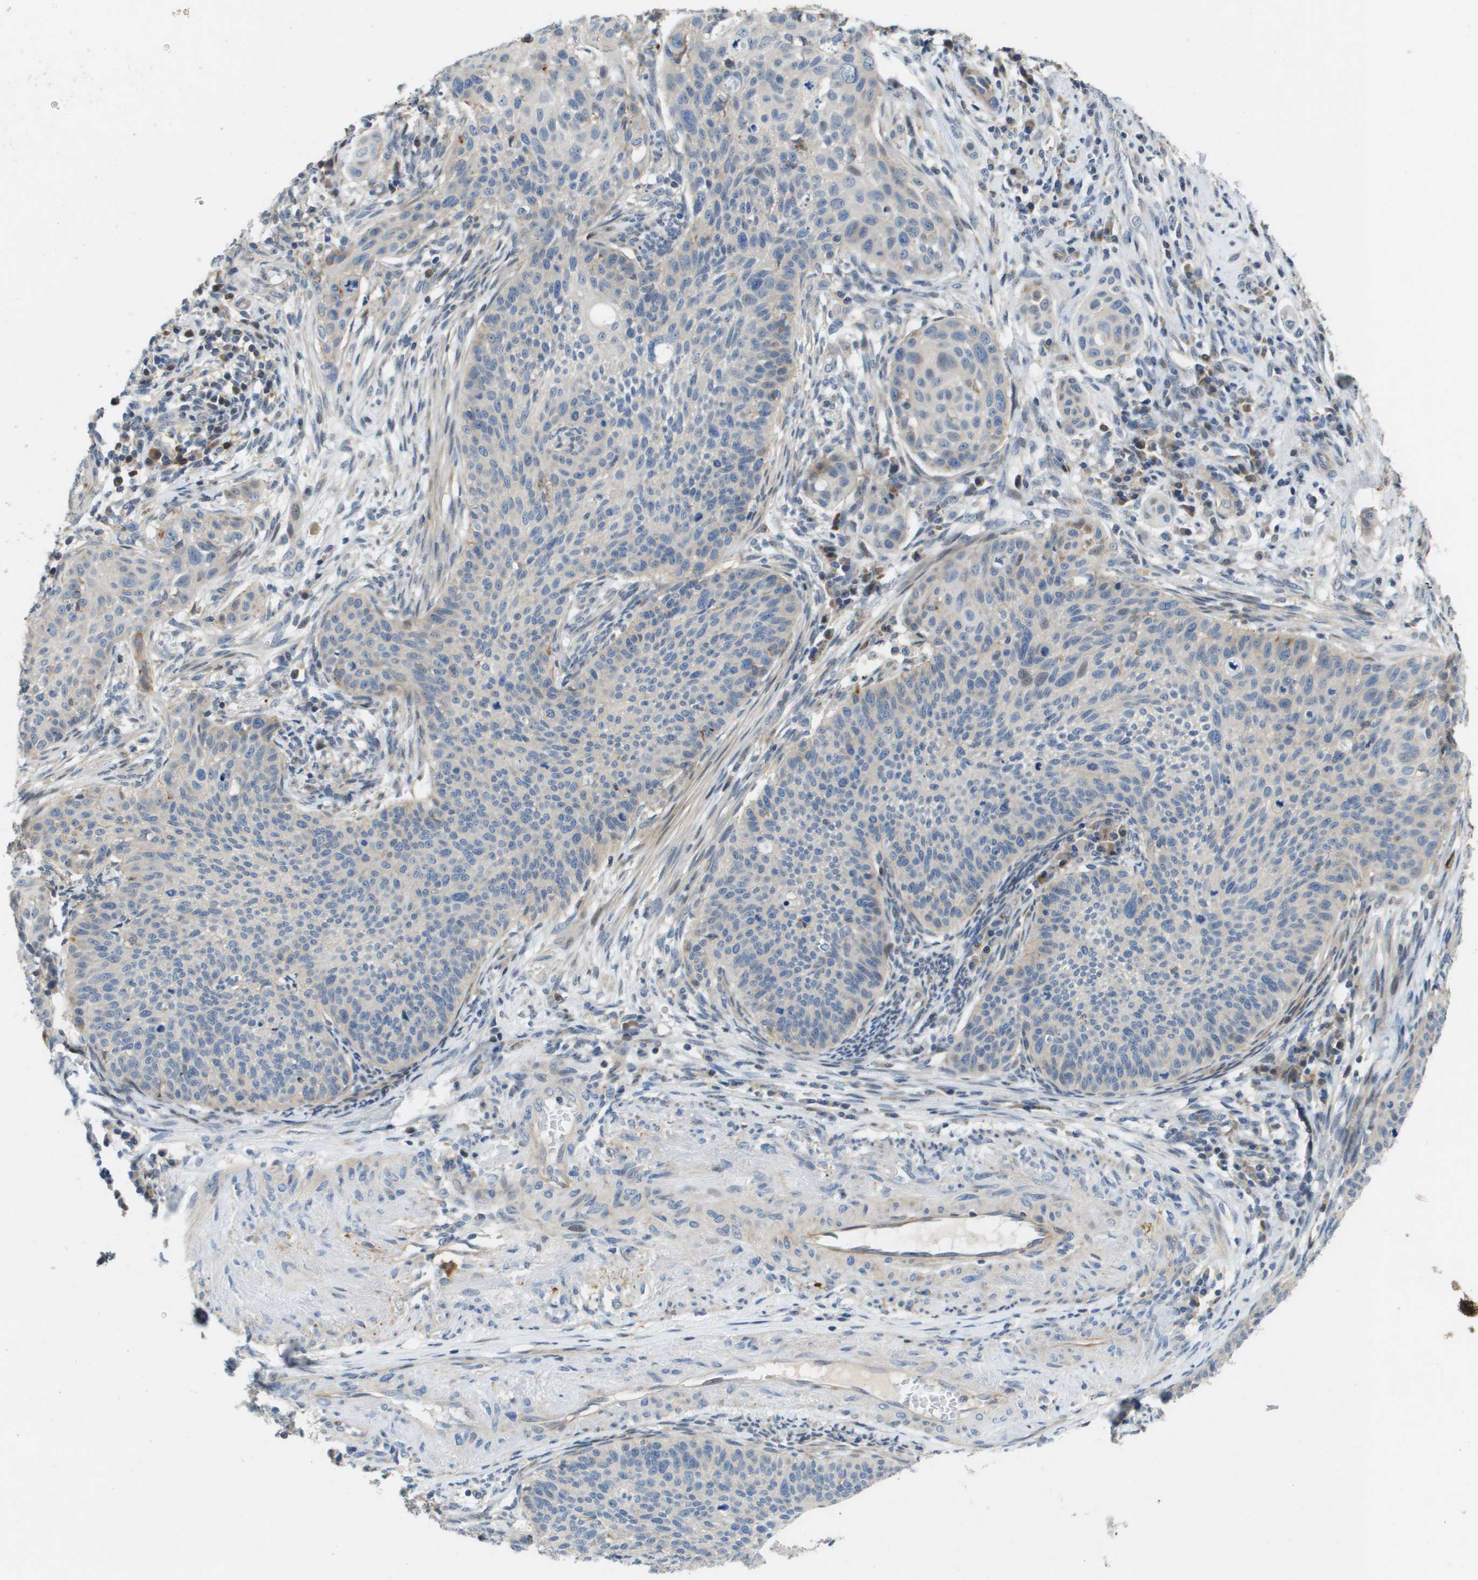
{"staining": {"intensity": "negative", "quantity": "none", "location": "none"}, "tissue": "cervical cancer", "cell_type": "Tumor cells", "image_type": "cancer", "snomed": [{"axis": "morphology", "description": "Squamous cell carcinoma, NOS"}, {"axis": "topography", "description": "Cervix"}], "caption": "Immunohistochemistry (IHC) micrograph of neoplastic tissue: cervical cancer (squamous cell carcinoma) stained with DAB demonstrates no significant protein staining in tumor cells.", "gene": "SCN4B", "patient": {"sex": "female", "age": 70}}